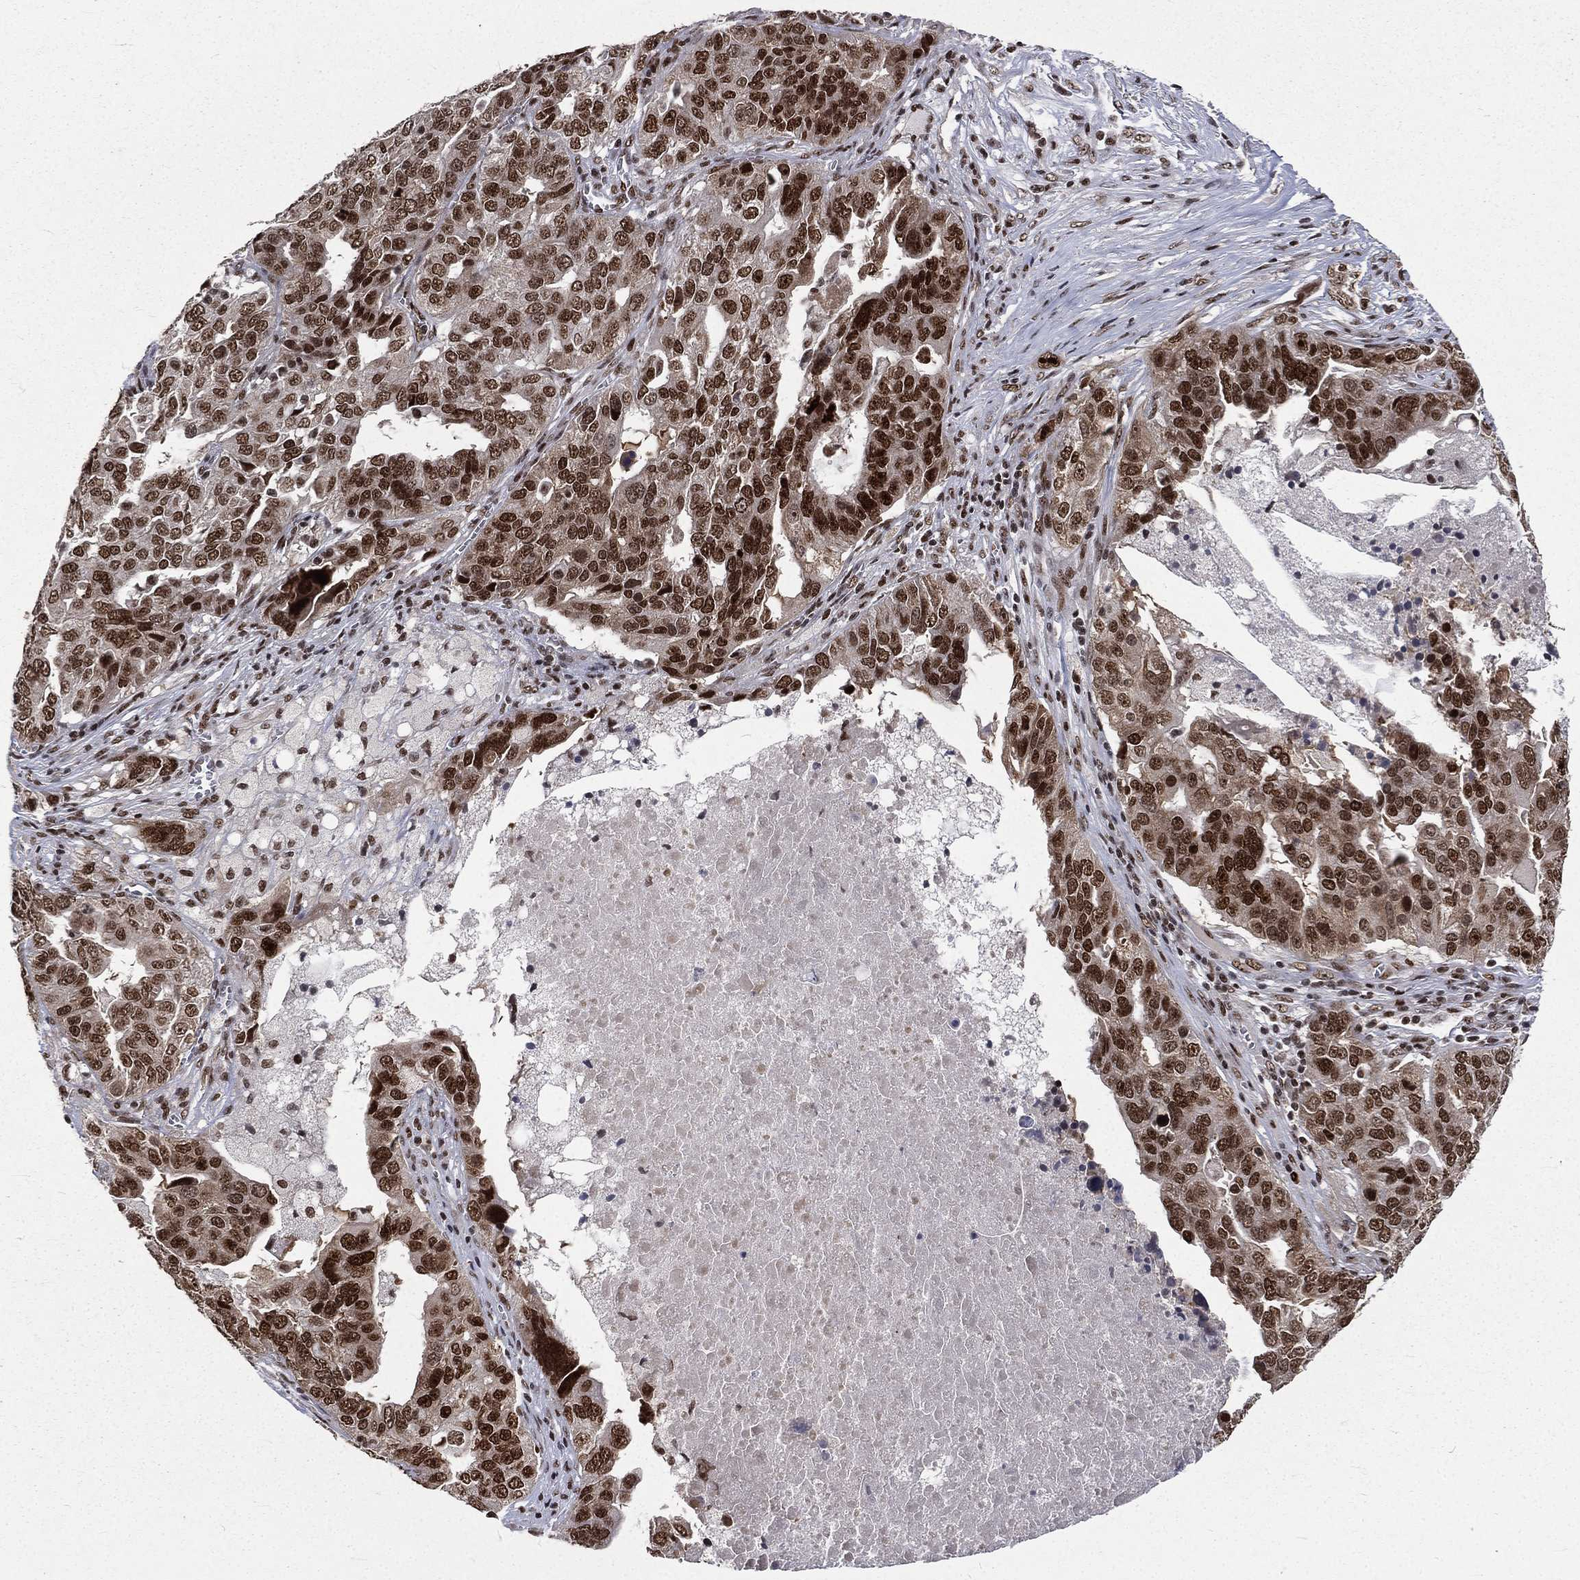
{"staining": {"intensity": "strong", "quantity": "25%-75%", "location": "nuclear"}, "tissue": "ovarian cancer", "cell_type": "Tumor cells", "image_type": "cancer", "snomed": [{"axis": "morphology", "description": "Carcinoma, endometroid"}, {"axis": "topography", "description": "Soft tissue"}, {"axis": "topography", "description": "Ovary"}], "caption": "Tumor cells display high levels of strong nuclear staining in approximately 25%-75% of cells in human ovarian endometroid carcinoma. The staining is performed using DAB brown chromogen to label protein expression. The nuclei are counter-stained blue using hematoxylin.", "gene": "POLB", "patient": {"sex": "female", "age": 52}}